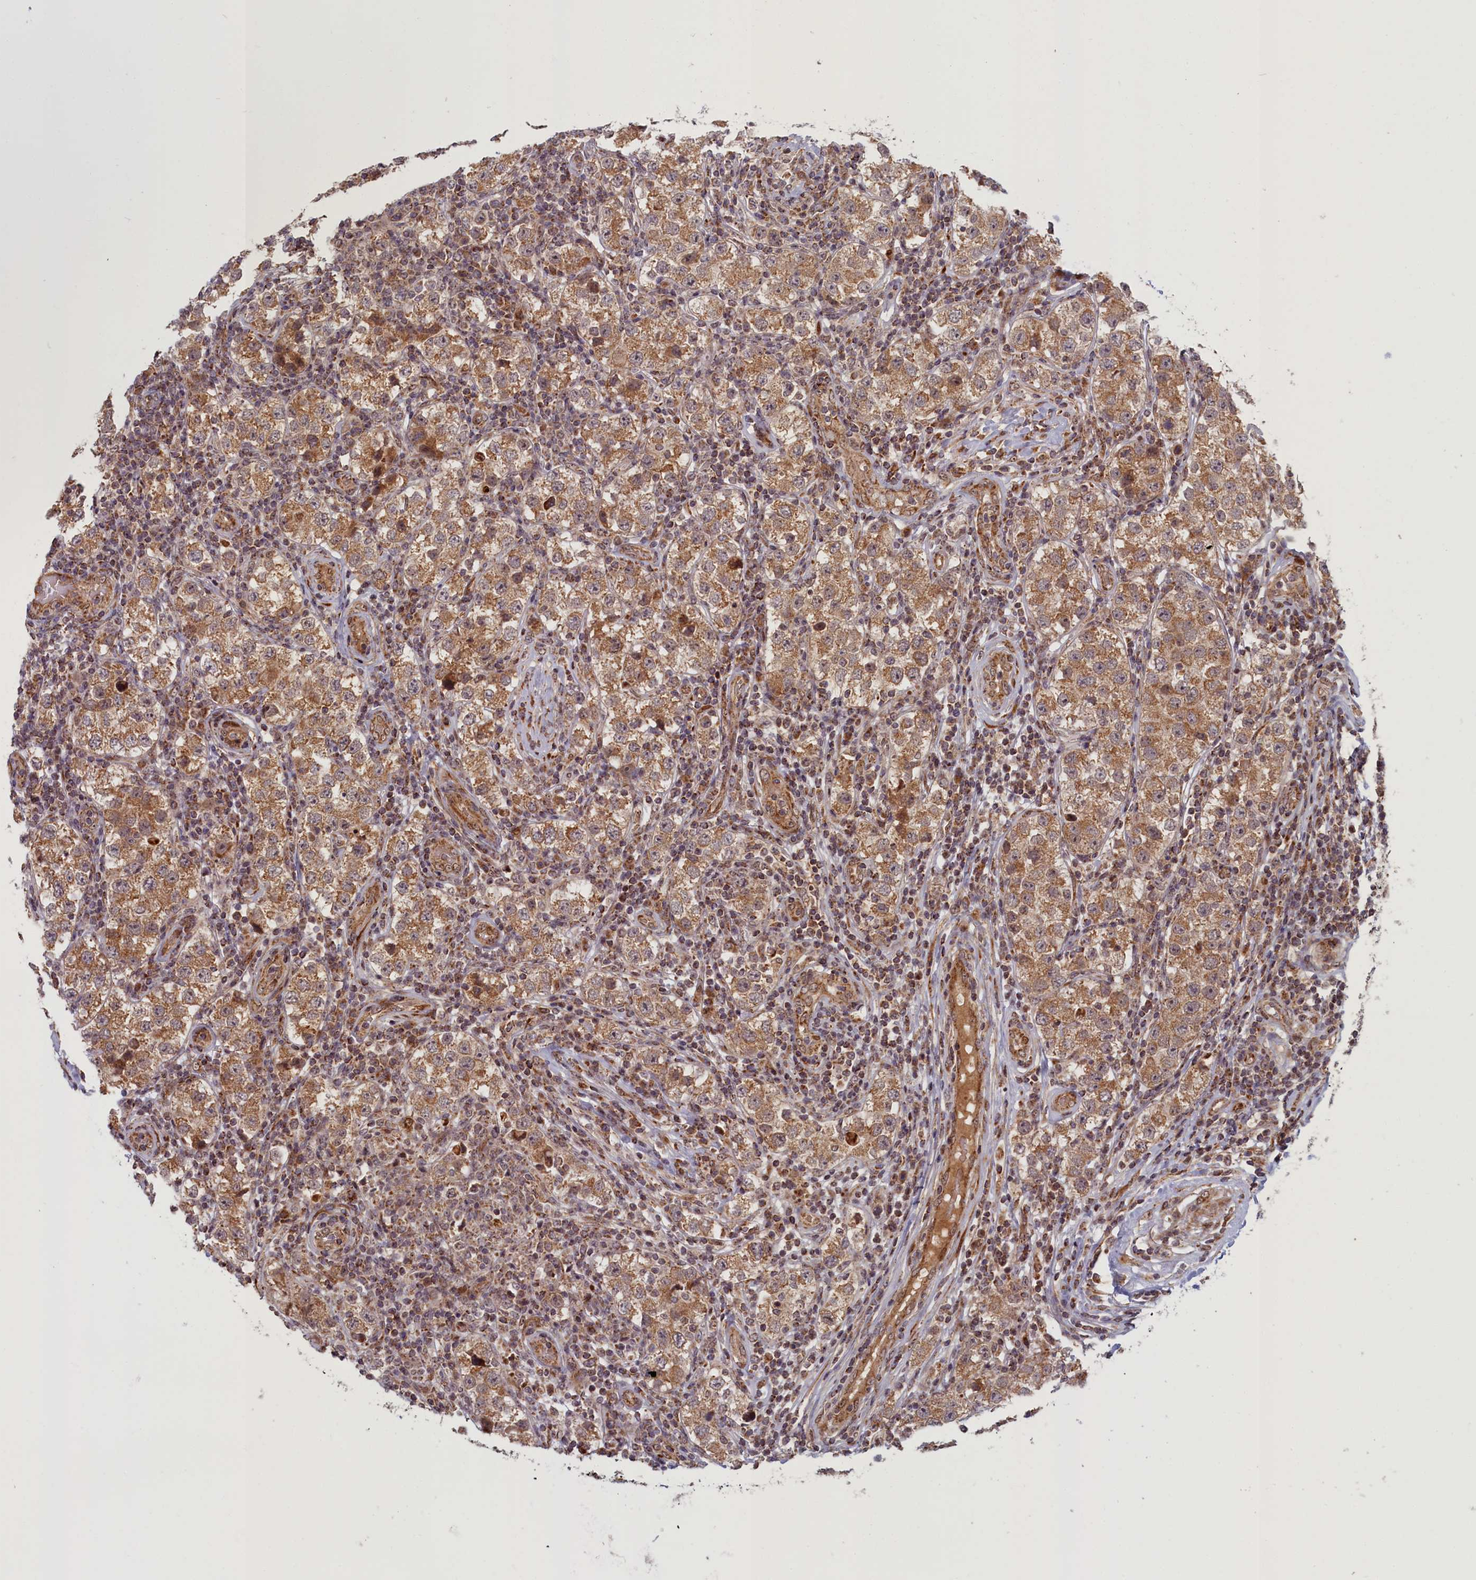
{"staining": {"intensity": "moderate", "quantity": ">75%", "location": "cytoplasmic/membranous"}, "tissue": "testis cancer", "cell_type": "Tumor cells", "image_type": "cancer", "snomed": [{"axis": "morphology", "description": "Seminoma, NOS"}, {"axis": "topography", "description": "Testis"}], "caption": "Approximately >75% of tumor cells in seminoma (testis) reveal moderate cytoplasmic/membranous protein expression as visualized by brown immunohistochemical staining.", "gene": "PLA2G10", "patient": {"sex": "male", "age": 34}}